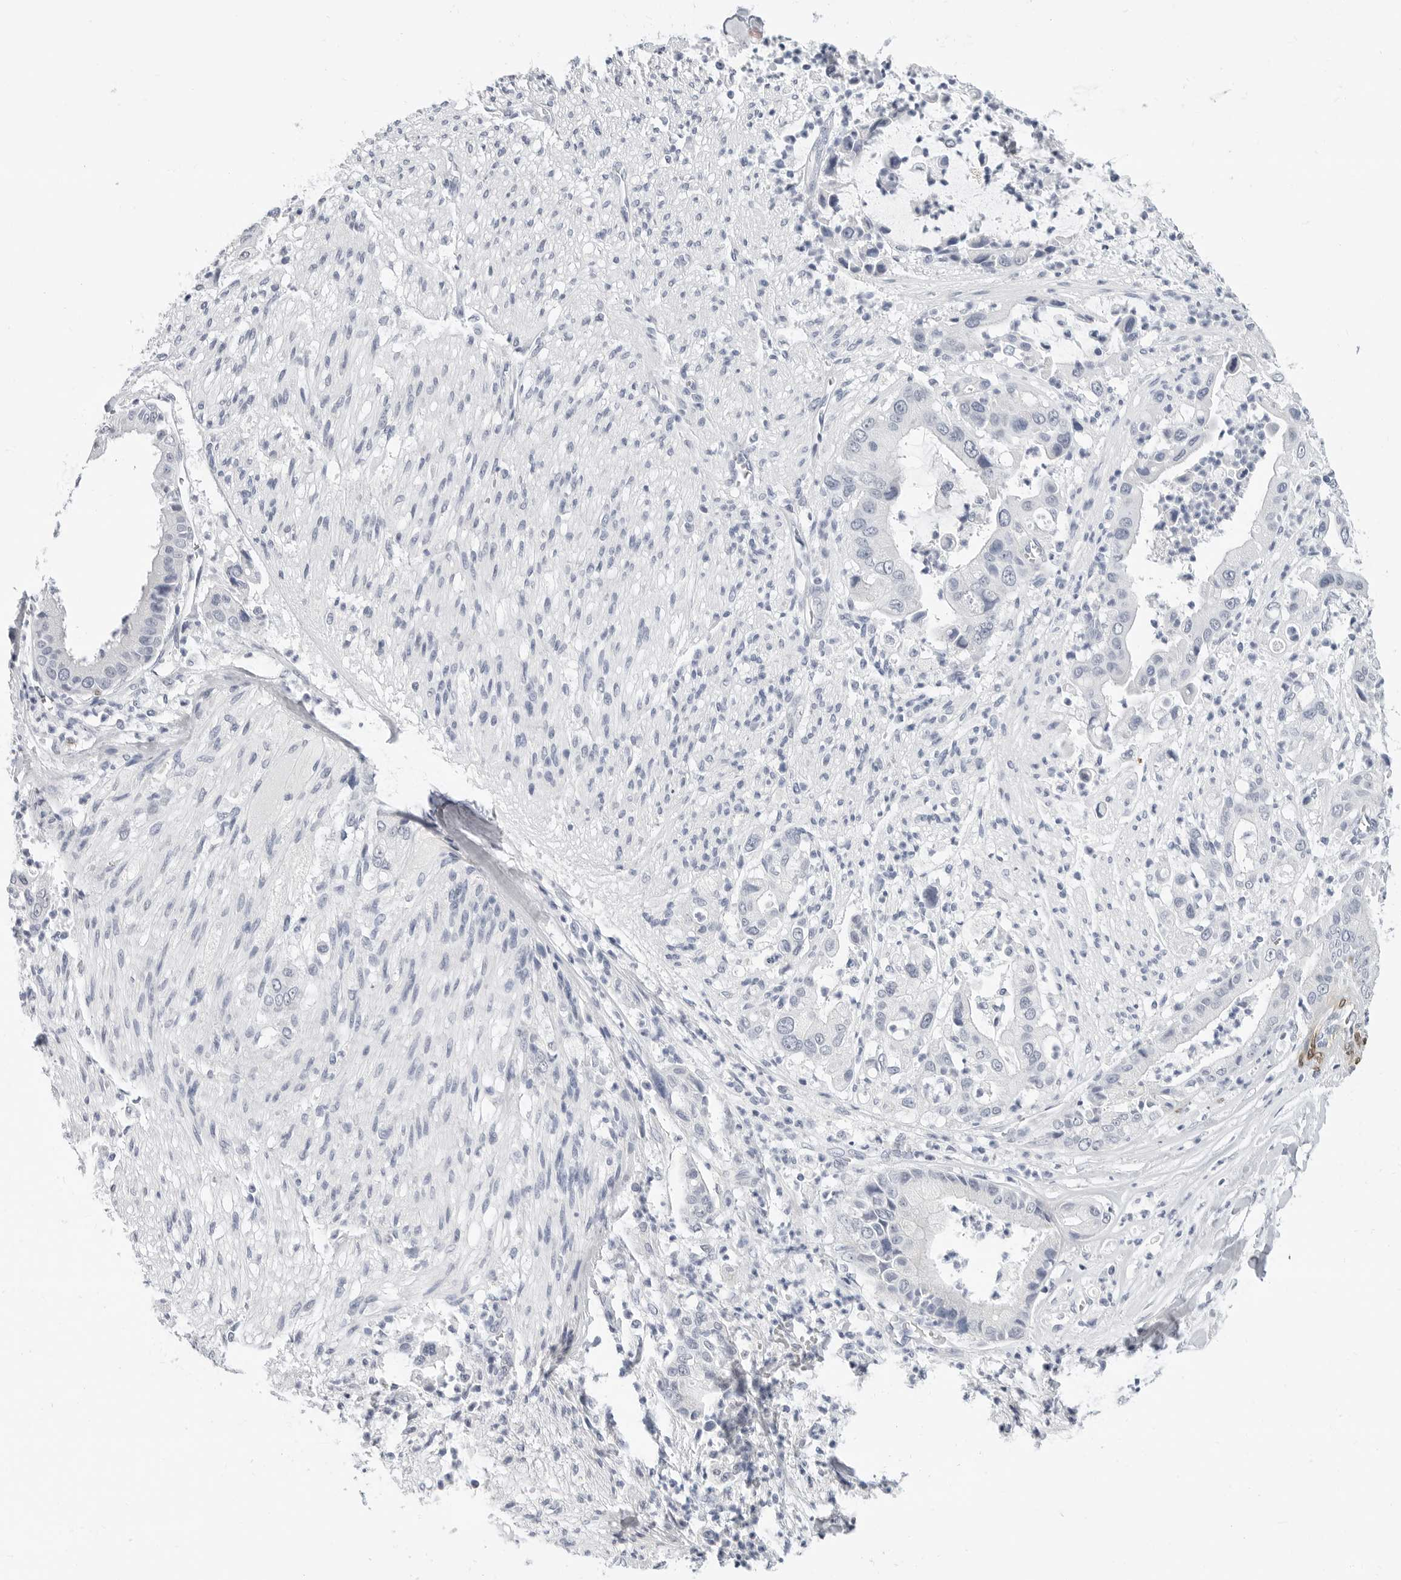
{"staining": {"intensity": "negative", "quantity": "none", "location": "none"}, "tissue": "liver cancer", "cell_type": "Tumor cells", "image_type": "cancer", "snomed": [{"axis": "morphology", "description": "Cholangiocarcinoma"}, {"axis": "topography", "description": "Liver"}], "caption": "An immunohistochemistry histopathology image of liver cancer (cholangiocarcinoma) is shown. There is no staining in tumor cells of liver cancer (cholangiocarcinoma).", "gene": "PLN", "patient": {"sex": "female", "age": 54}}